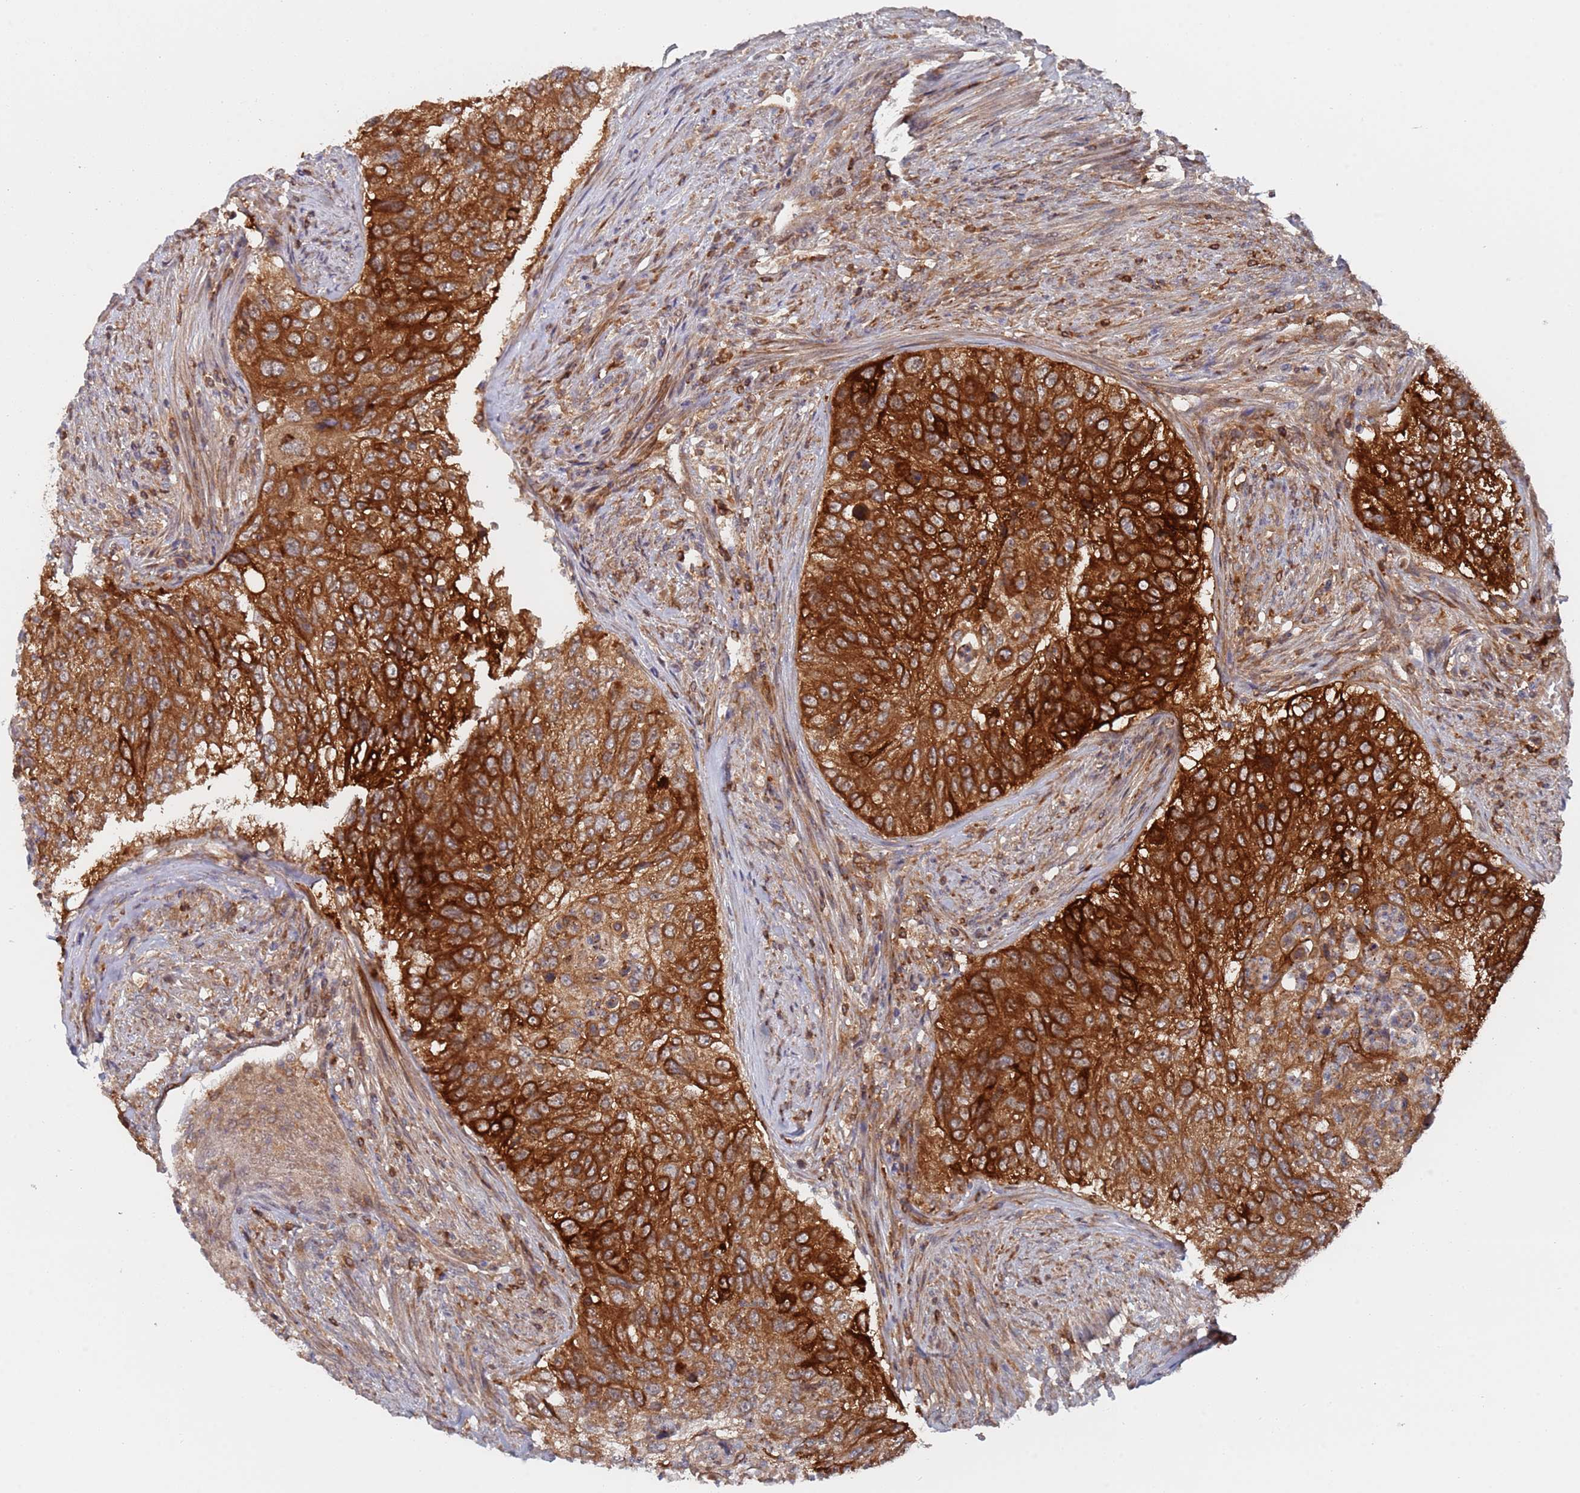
{"staining": {"intensity": "strong", "quantity": ">75%", "location": "cytoplasmic/membranous"}, "tissue": "urothelial cancer", "cell_type": "Tumor cells", "image_type": "cancer", "snomed": [{"axis": "morphology", "description": "Urothelial carcinoma, High grade"}, {"axis": "topography", "description": "Urinary bladder"}], "caption": "Protein analysis of urothelial carcinoma (high-grade) tissue exhibits strong cytoplasmic/membranous positivity in about >75% of tumor cells. (DAB IHC, brown staining for protein, blue staining for nuclei).", "gene": "DDX60", "patient": {"sex": "female", "age": 60}}